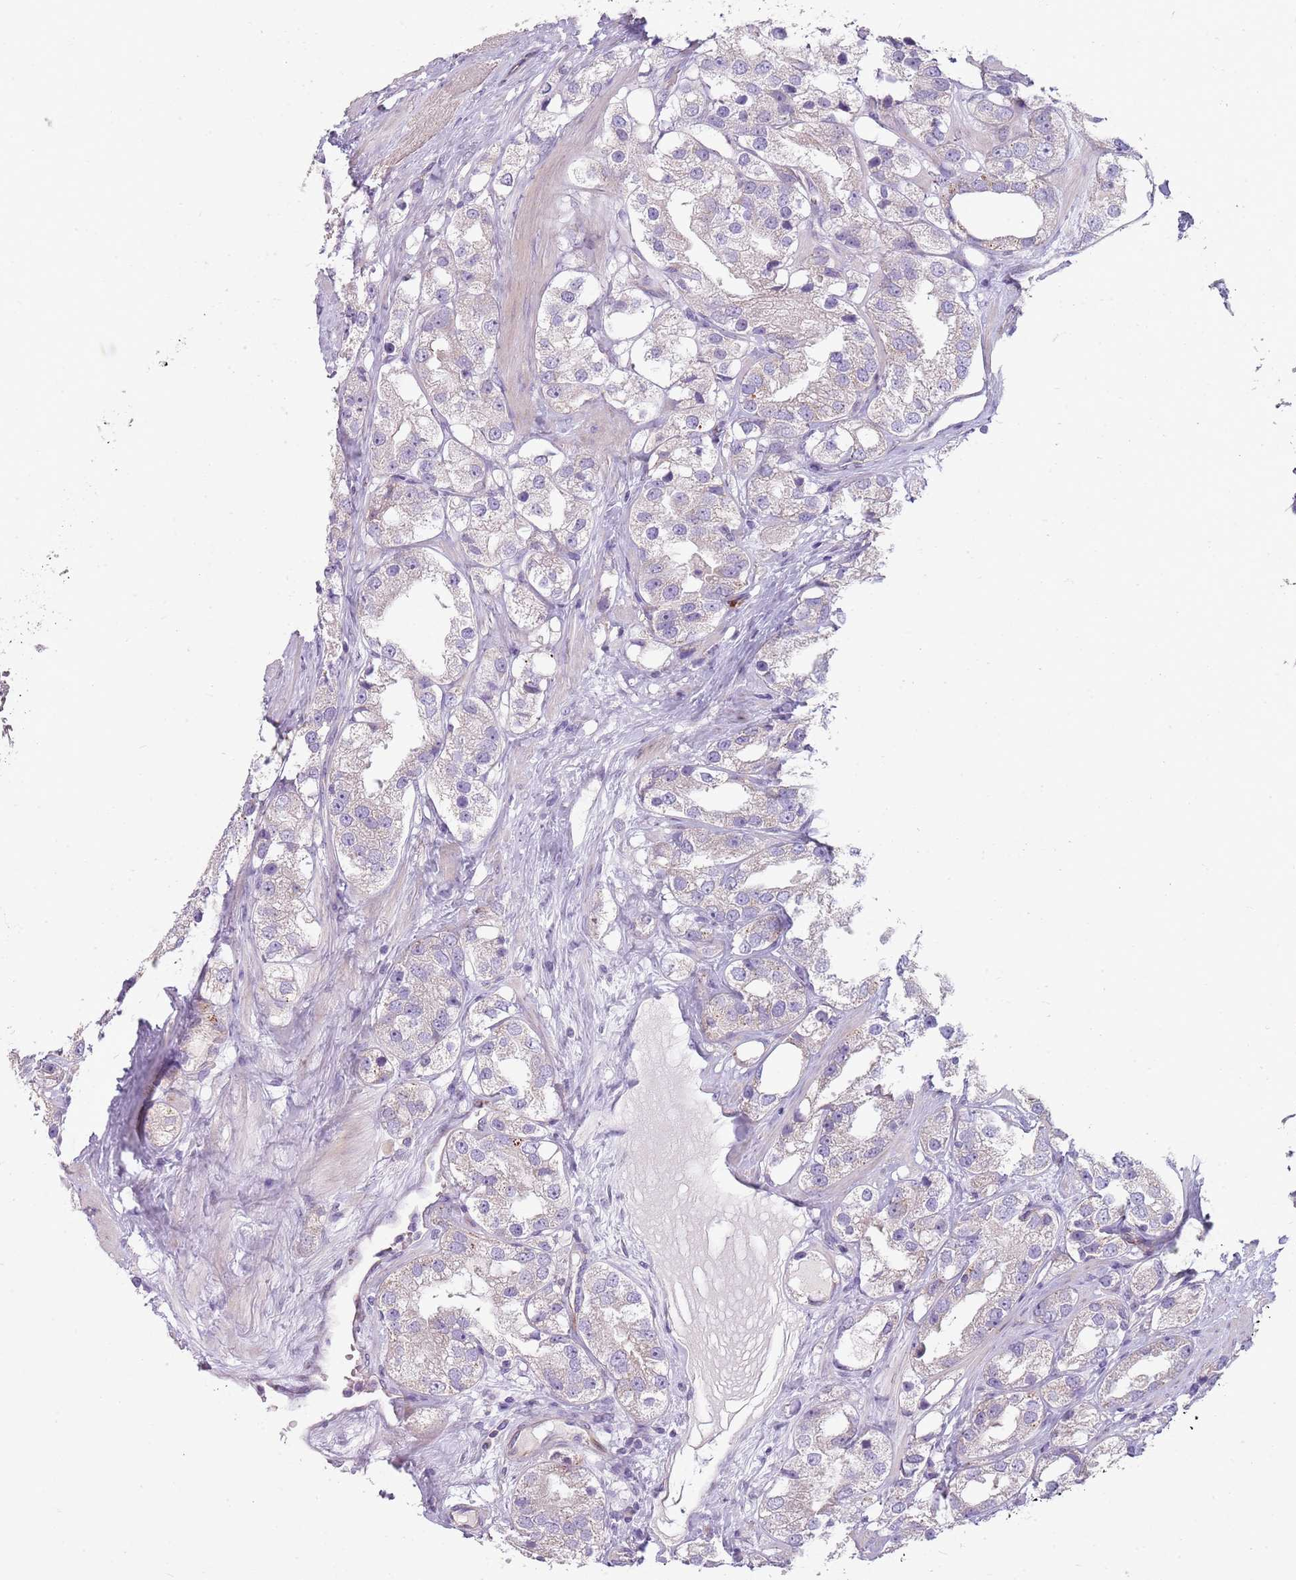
{"staining": {"intensity": "negative", "quantity": "none", "location": "none"}, "tissue": "prostate cancer", "cell_type": "Tumor cells", "image_type": "cancer", "snomed": [{"axis": "morphology", "description": "Adenocarcinoma, NOS"}, {"axis": "topography", "description": "Prostate"}], "caption": "Human prostate cancer (adenocarcinoma) stained for a protein using IHC reveals no positivity in tumor cells.", "gene": "ZNF583", "patient": {"sex": "male", "age": 79}}